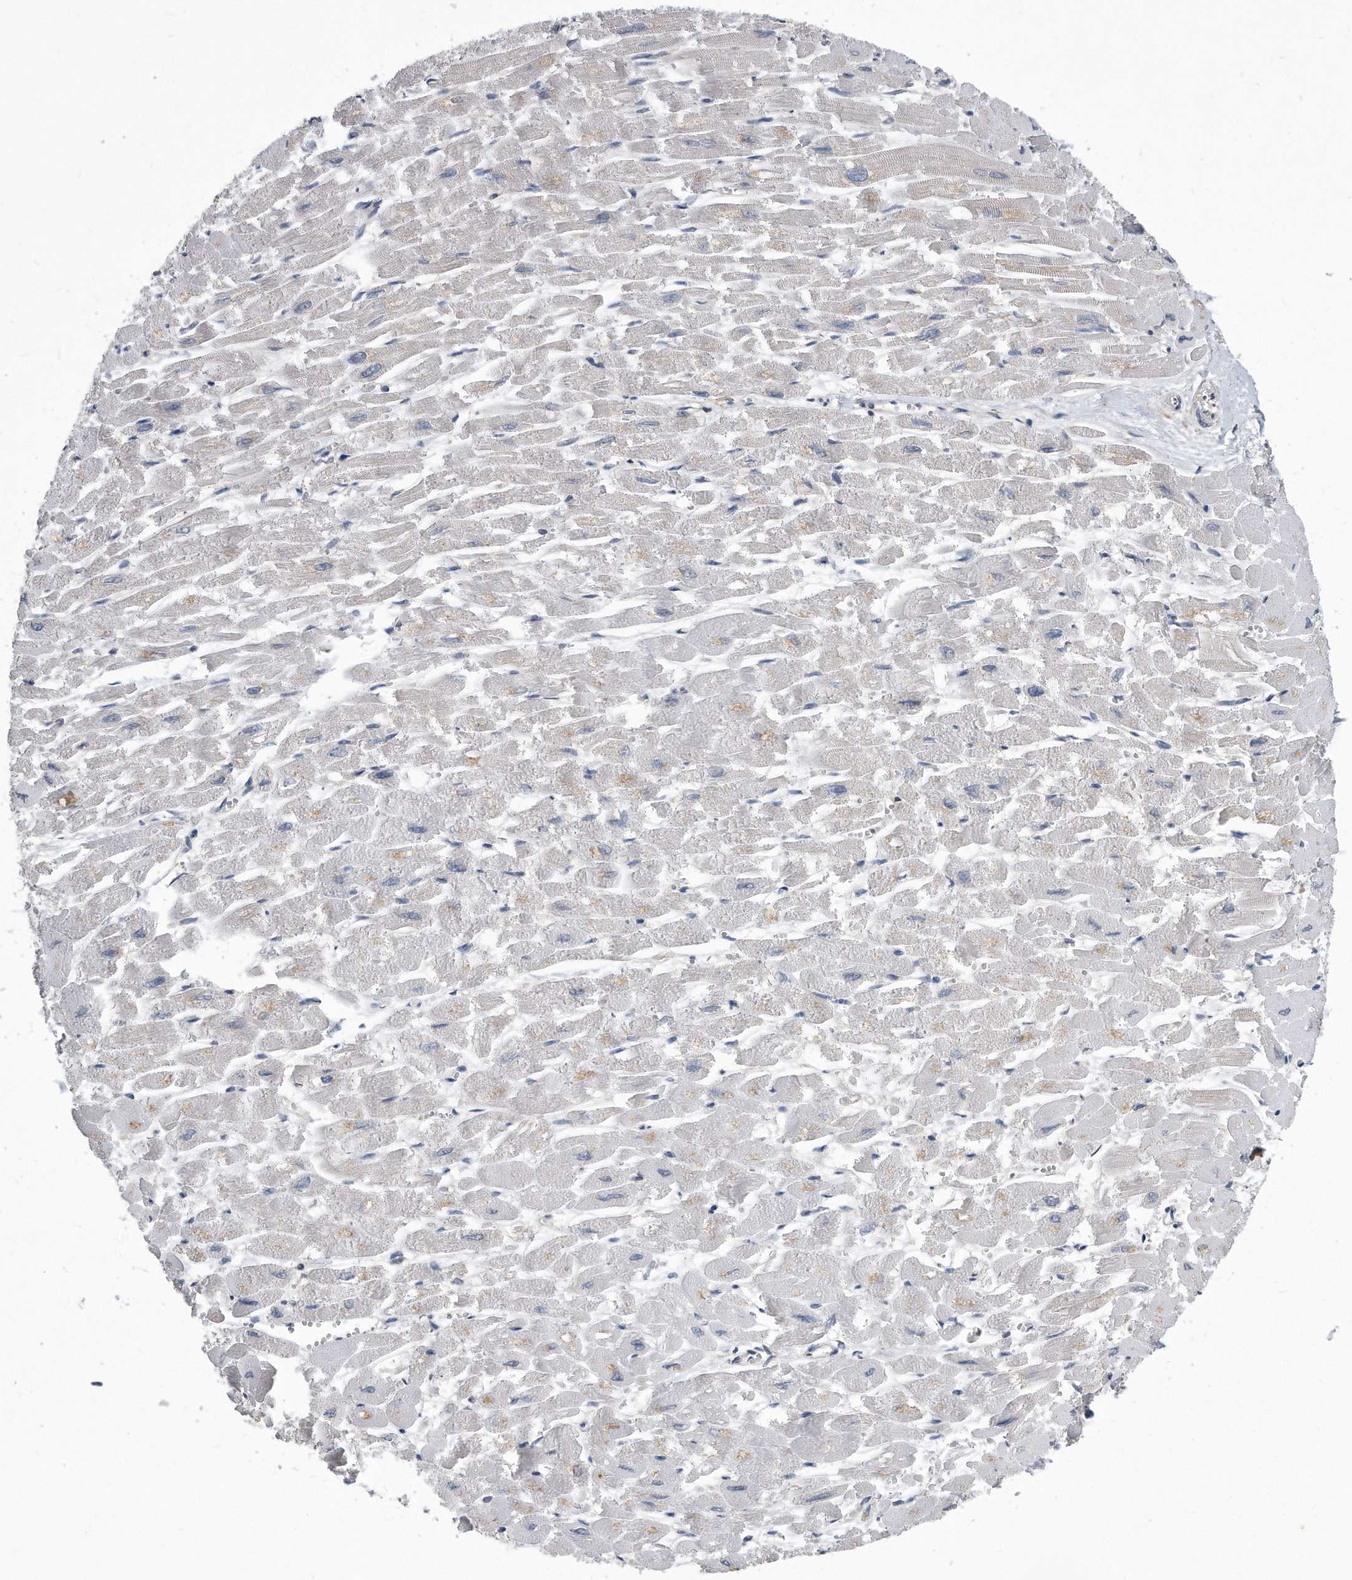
{"staining": {"intensity": "negative", "quantity": "none", "location": "none"}, "tissue": "heart muscle", "cell_type": "Cardiomyocytes", "image_type": "normal", "snomed": [{"axis": "morphology", "description": "Normal tissue, NOS"}, {"axis": "topography", "description": "Heart"}], "caption": "The histopathology image displays no staining of cardiomyocytes in unremarkable heart muscle. (DAB immunohistochemistry (IHC) with hematoxylin counter stain).", "gene": "ATG5", "patient": {"sex": "male", "age": 54}}